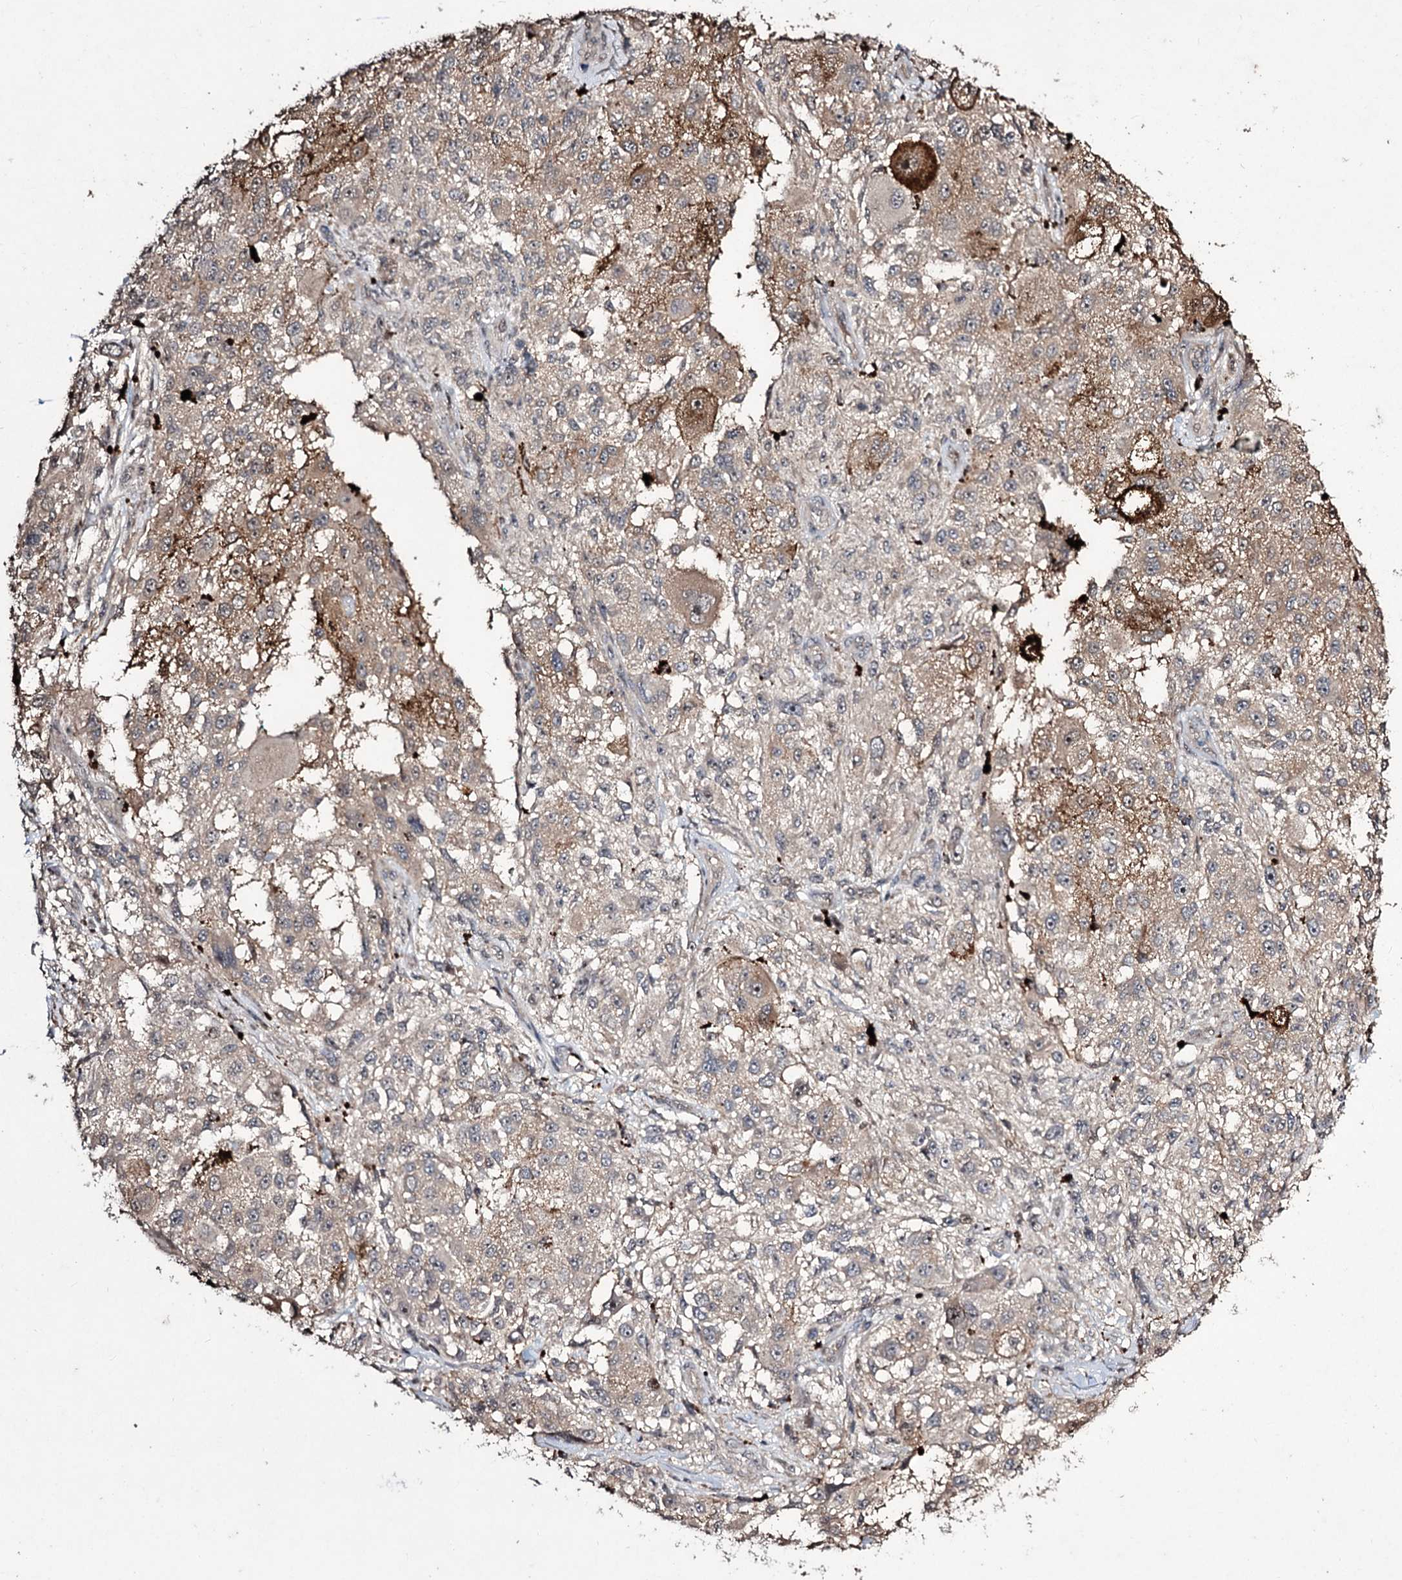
{"staining": {"intensity": "moderate", "quantity": "25%-75%", "location": "cytoplasmic/membranous"}, "tissue": "melanoma", "cell_type": "Tumor cells", "image_type": "cancer", "snomed": [{"axis": "morphology", "description": "Necrosis, NOS"}, {"axis": "morphology", "description": "Malignant melanoma, NOS"}, {"axis": "topography", "description": "Skin"}], "caption": "A medium amount of moderate cytoplasmic/membranous positivity is seen in about 25%-75% of tumor cells in malignant melanoma tissue.", "gene": "CPNE8", "patient": {"sex": "female", "age": 87}}